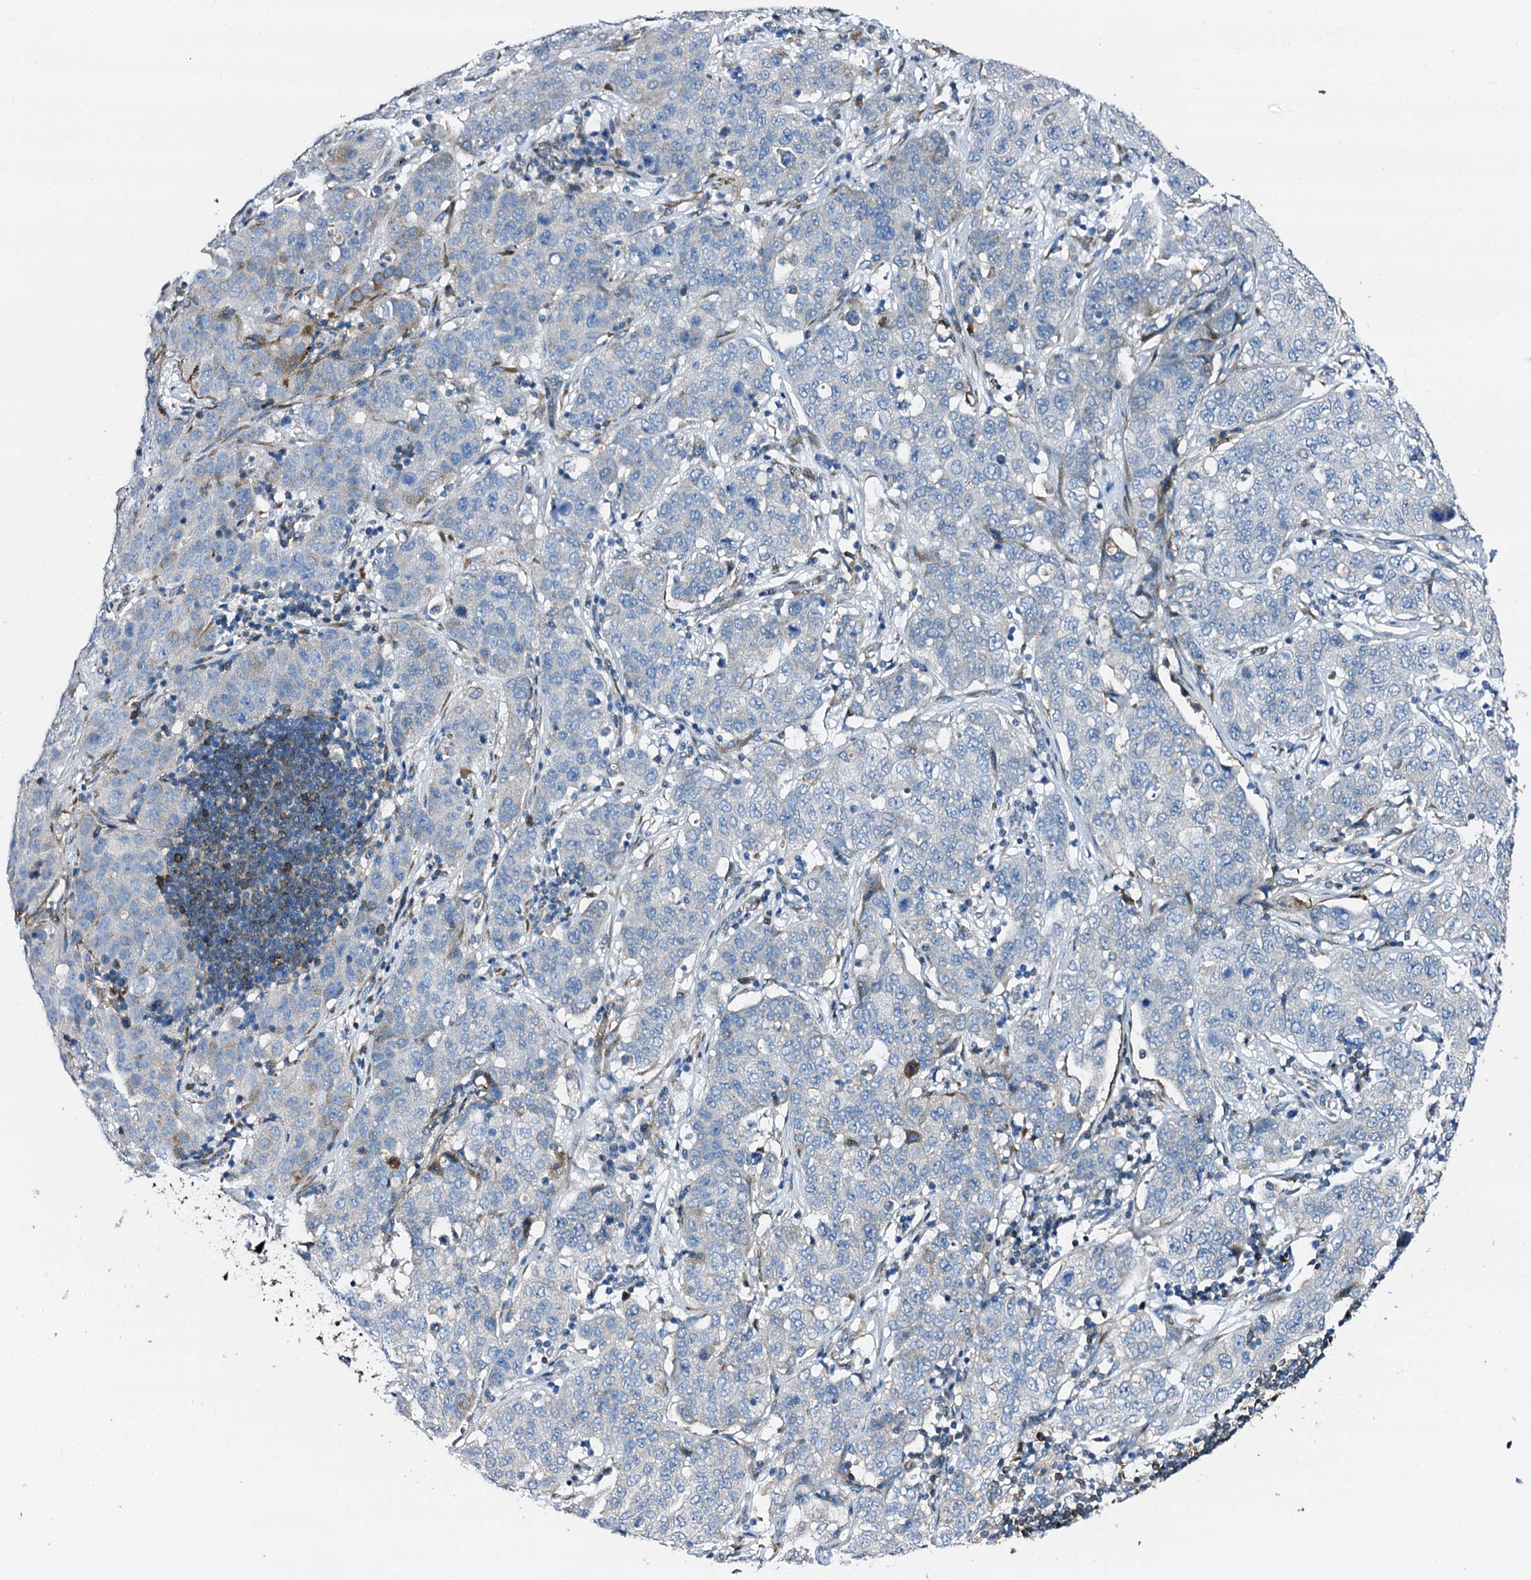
{"staining": {"intensity": "negative", "quantity": "none", "location": "none"}, "tissue": "stomach cancer", "cell_type": "Tumor cells", "image_type": "cancer", "snomed": [{"axis": "morphology", "description": "Normal tissue, NOS"}, {"axis": "morphology", "description": "Adenocarcinoma, NOS"}, {"axis": "topography", "description": "Lymph node"}, {"axis": "topography", "description": "Stomach"}], "caption": "Tumor cells show no significant expression in stomach cancer. (DAB immunohistochemistry, high magnification).", "gene": "DBX1", "patient": {"sex": "male", "age": 48}}